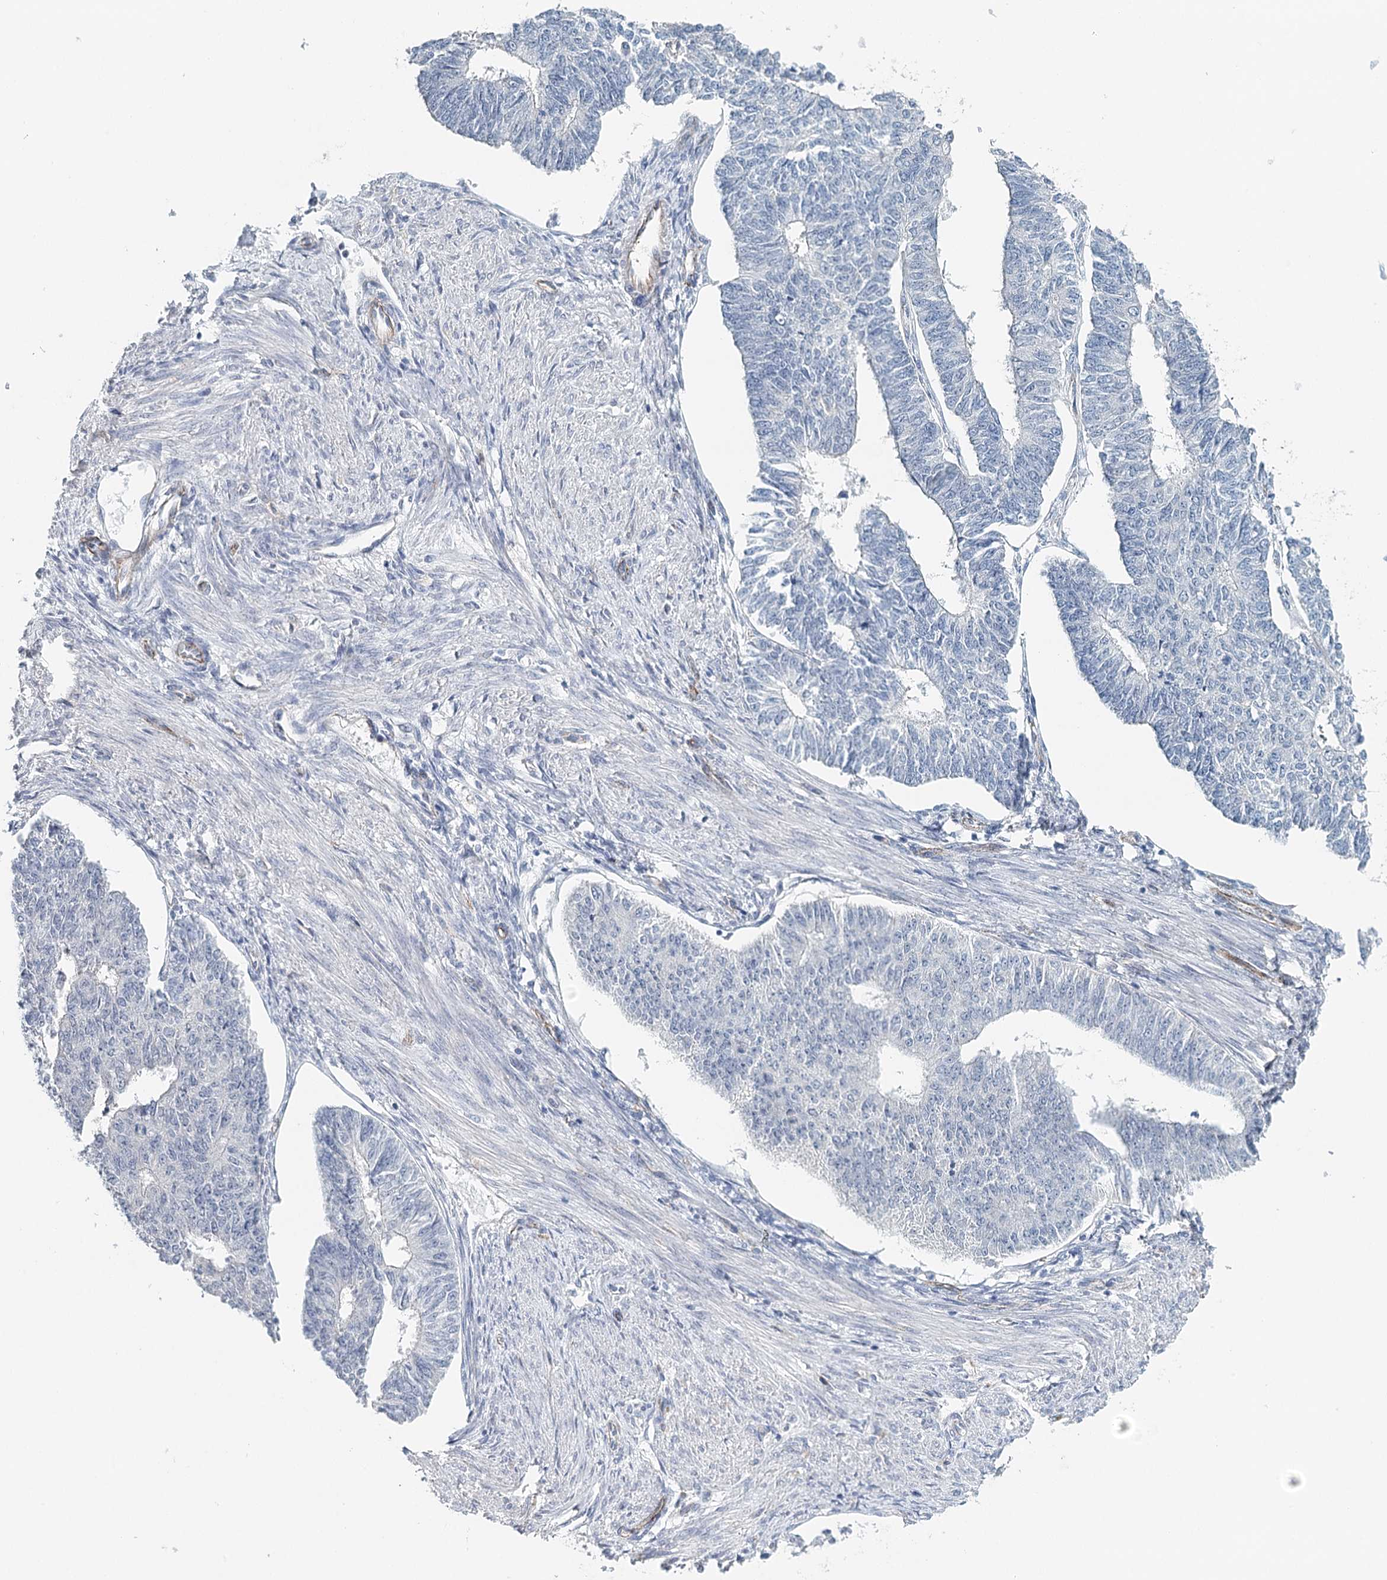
{"staining": {"intensity": "negative", "quantity": "none", "location": "none"}, "tissue": "endometrial cancer", "cell_type": "Tumor cells", "image_type": "cancer", "snomed": [{"axis": "morphology", "description": "Adenocarcinoma, NOS"}, {"axis": "topography", "description": "Endometrium"}], "caption": "High magnification brightfield microscopy of adenocarcinoma (endometrial) stained with DAB (brown) and counterstained with hematoxylin (blue): tumor cells show no significant expression.", "gene": "SYNPO", "patient": {"sex": "female", "age": 32}}